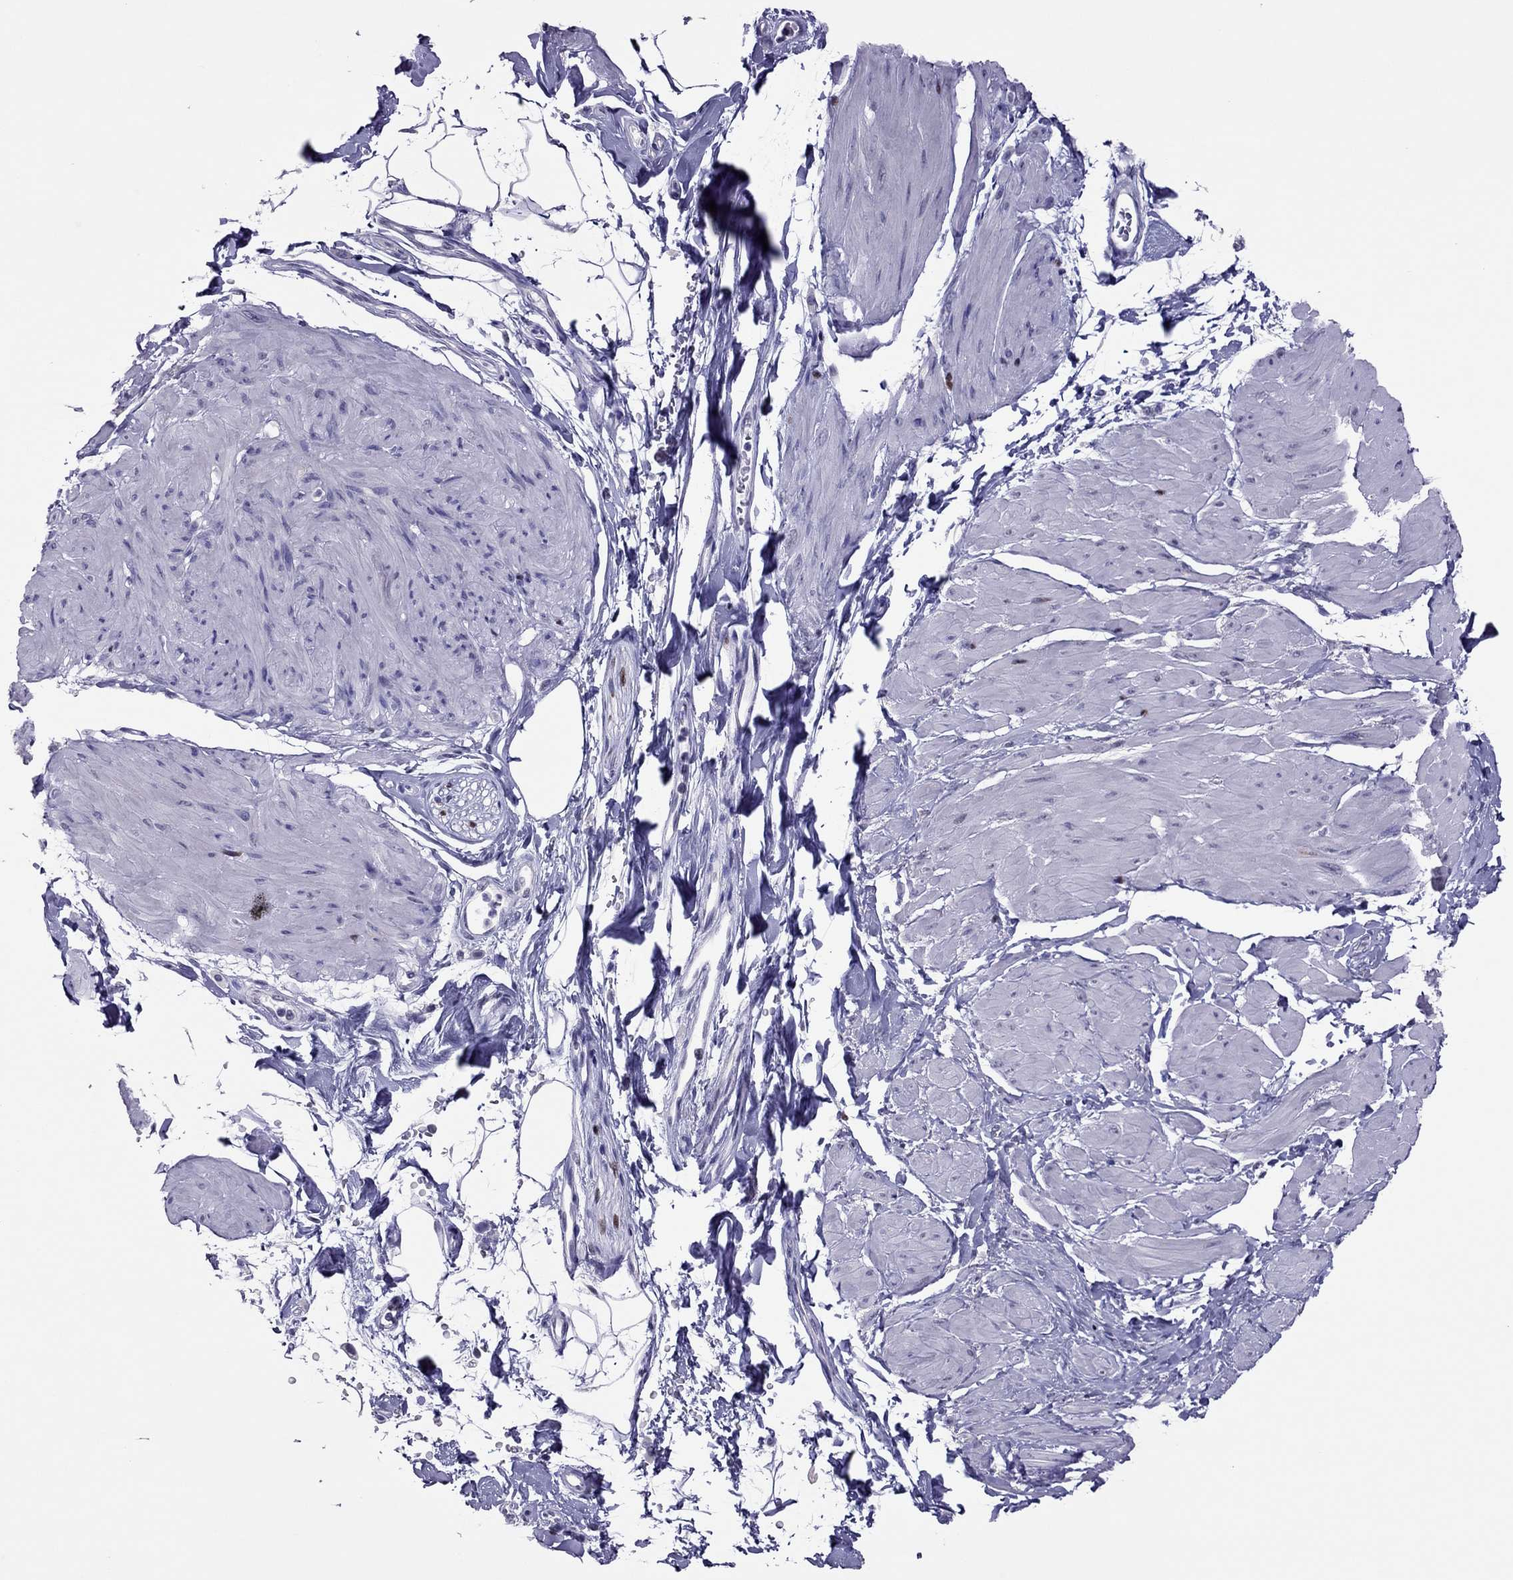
{"staining": {"intensity": "negative", "quantity": "none", "location": "none"}, "tissue": "smooth muscle", "cell_type": "Smooth muscle cells", "image_type": "normal", "snomed": [{"axis": "morphology", "description": "Normal tissue, NOS"}, {"axis": "topography", "description": "Adipose tissue"}, {"axis": "topography", "description": "Smooth muscle"}, {"axis": "topography", "description": "Peripheral nerve tissue"}], "caption": "Human smooth muscle stained for a protein using immunohistochemistry shows no positivity in smooth muscle cells.", "gene": "SPINT3", "patient": {"sex": "male", "age": 83}}